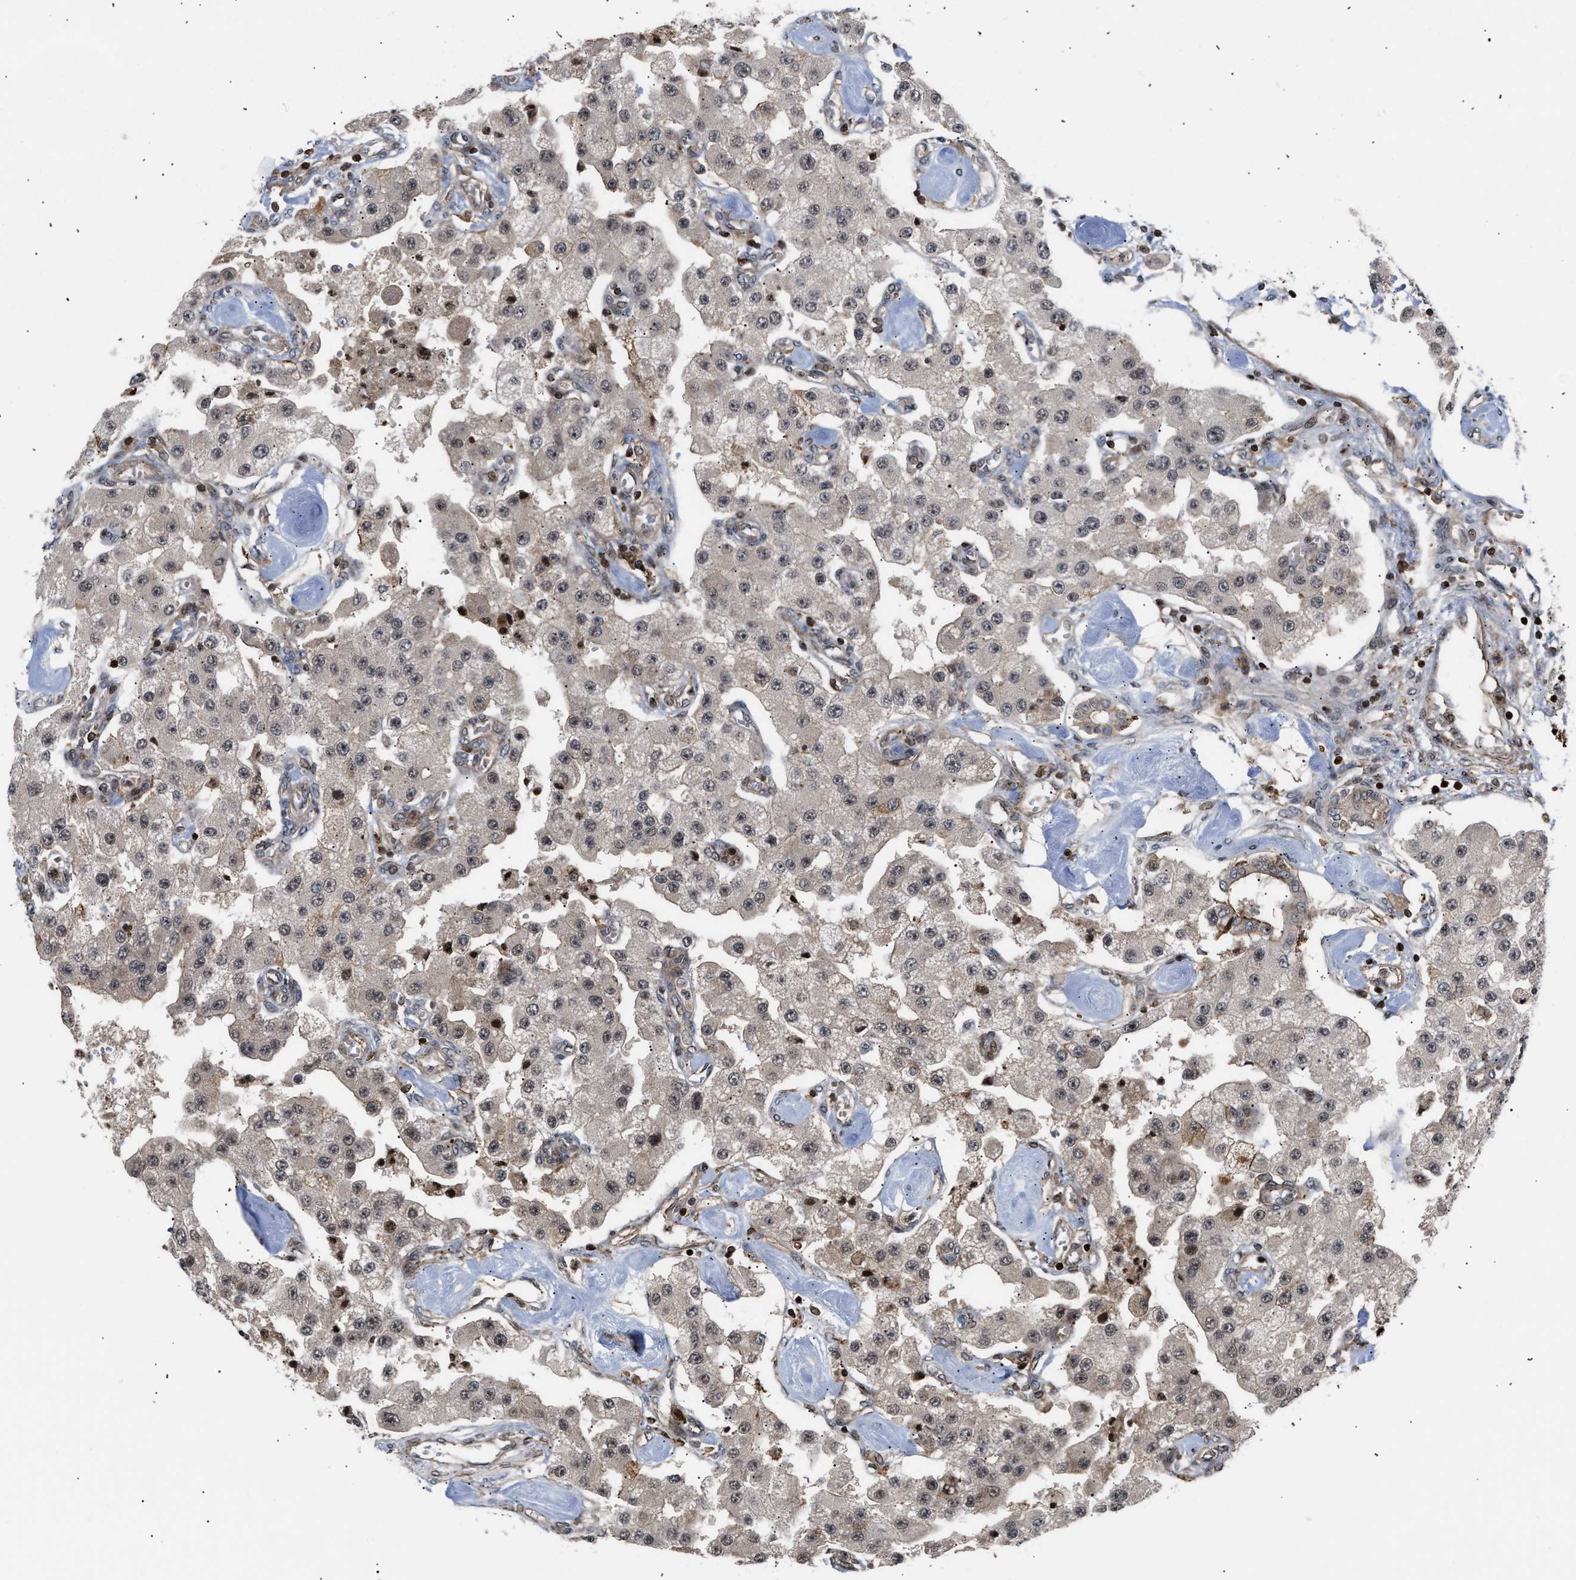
{"staining": {"intensity": "weak", "quantity": "<25%", "location": "cytoplasmic/membranous,nuclear"}, "tissue": "carcinoid", "cell_type": "Tumor cells", "image_type": "cancer", "snomed": [{"axis": "morphology", "description": "Carcinoid, malignant, NOS"}, {"axis": "topography", "description": "Pancreas"}], "caption": "Immunohistochemistry of carcinoid shows no expression in tumor cells.", "gene": "STAU2", "patient": {"sex": "male", "age": 41}}